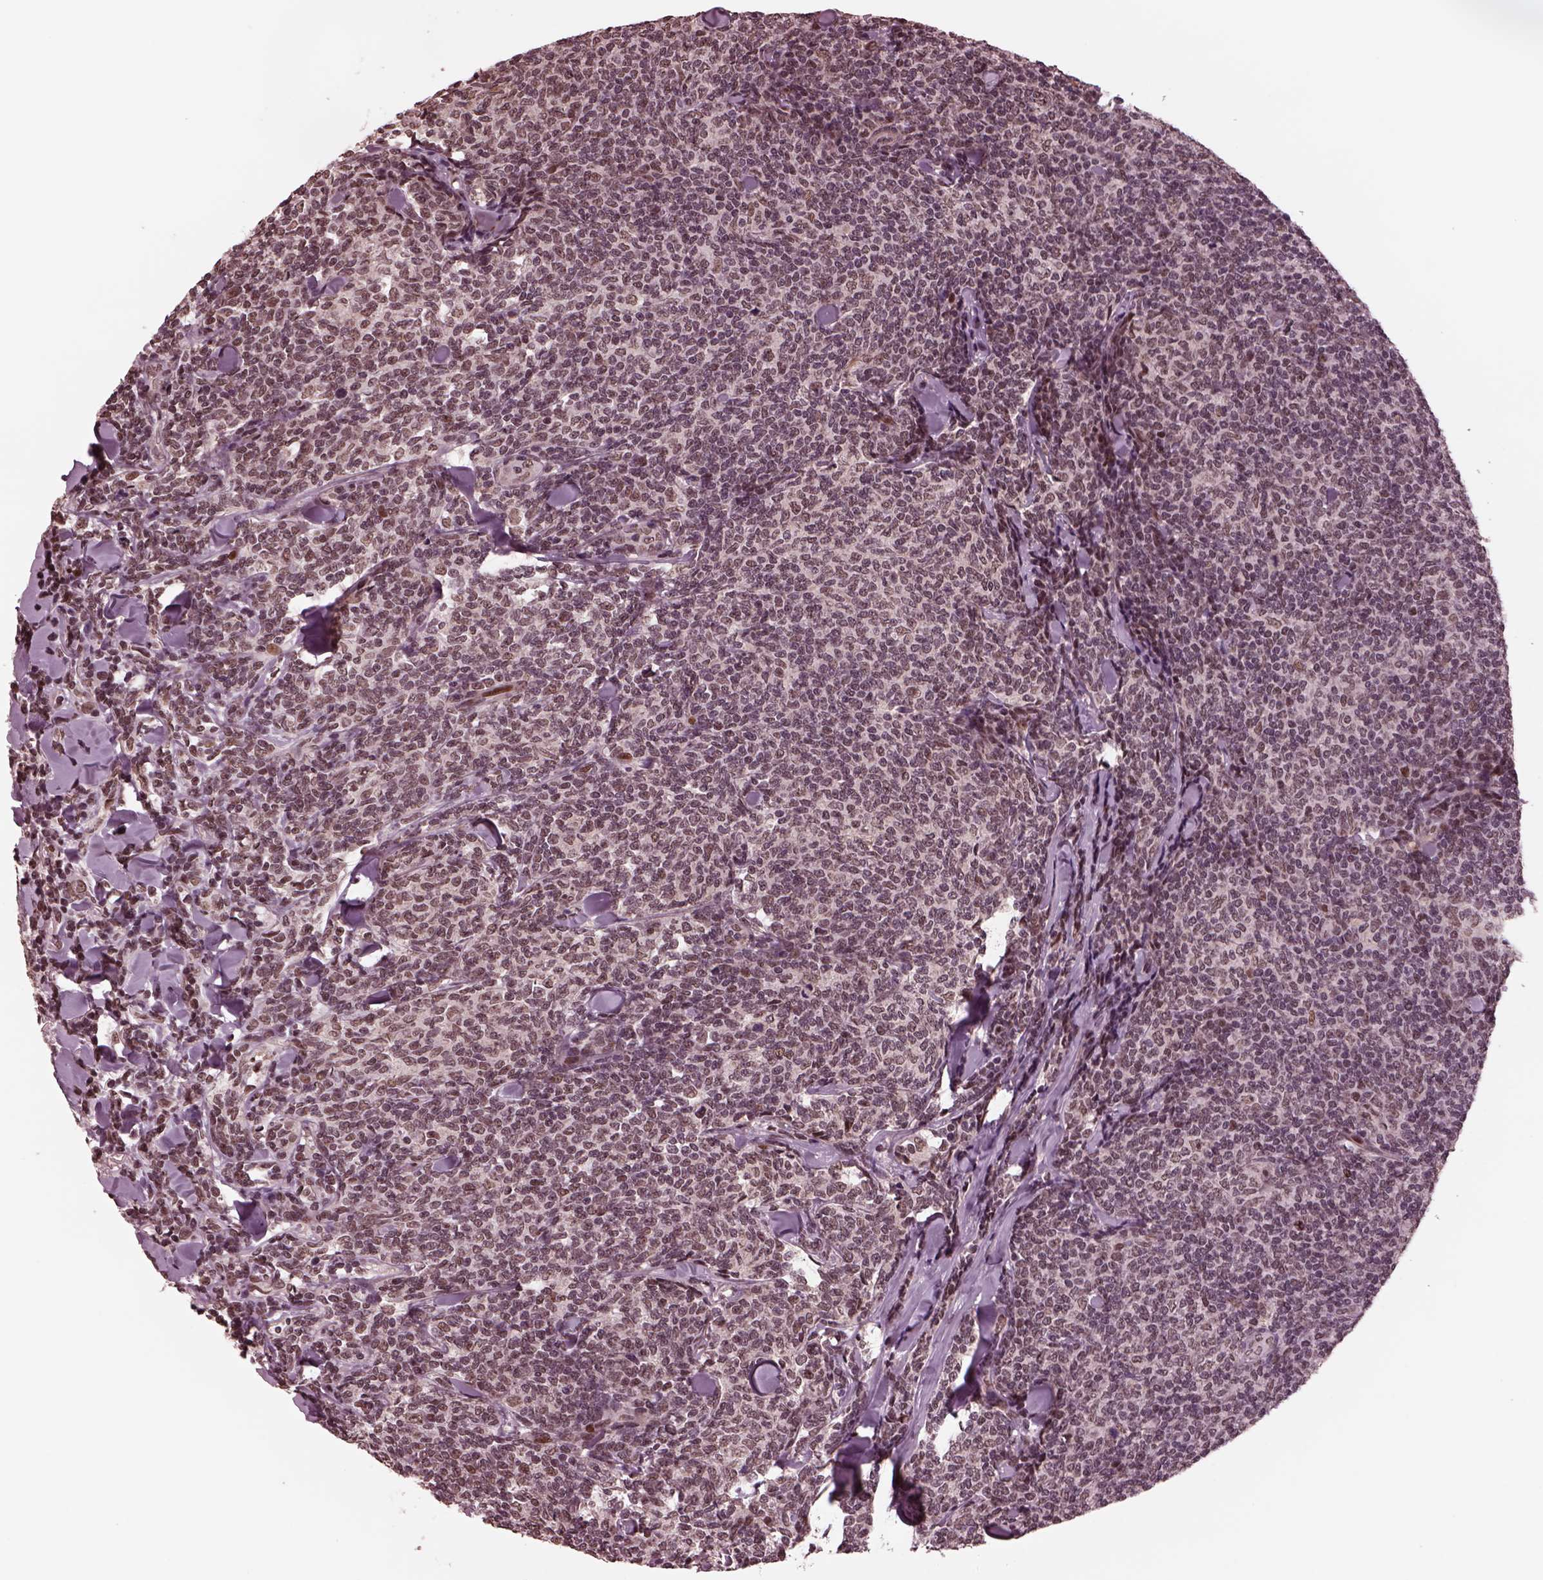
{"staining": {"intensity": "weak", "quantity": "25%-75%", "location": "nuclear"}, "tissue": "lymphoma", "cell_type": "Tumor cells", "image_type": "cancer", "snomed": [{"axis": "morphology", "description": "Malignant lymphoma, non-Hodgkin's type, Low grade"}, {"axis": "topography", "description": "Lymph node"}], "caption": "Lymphoma stained for a protein reveals weak nuclear positivity in tumor cells.", "gene": "NAP1L5", "patient": {"sex": "female", "age": 56}}